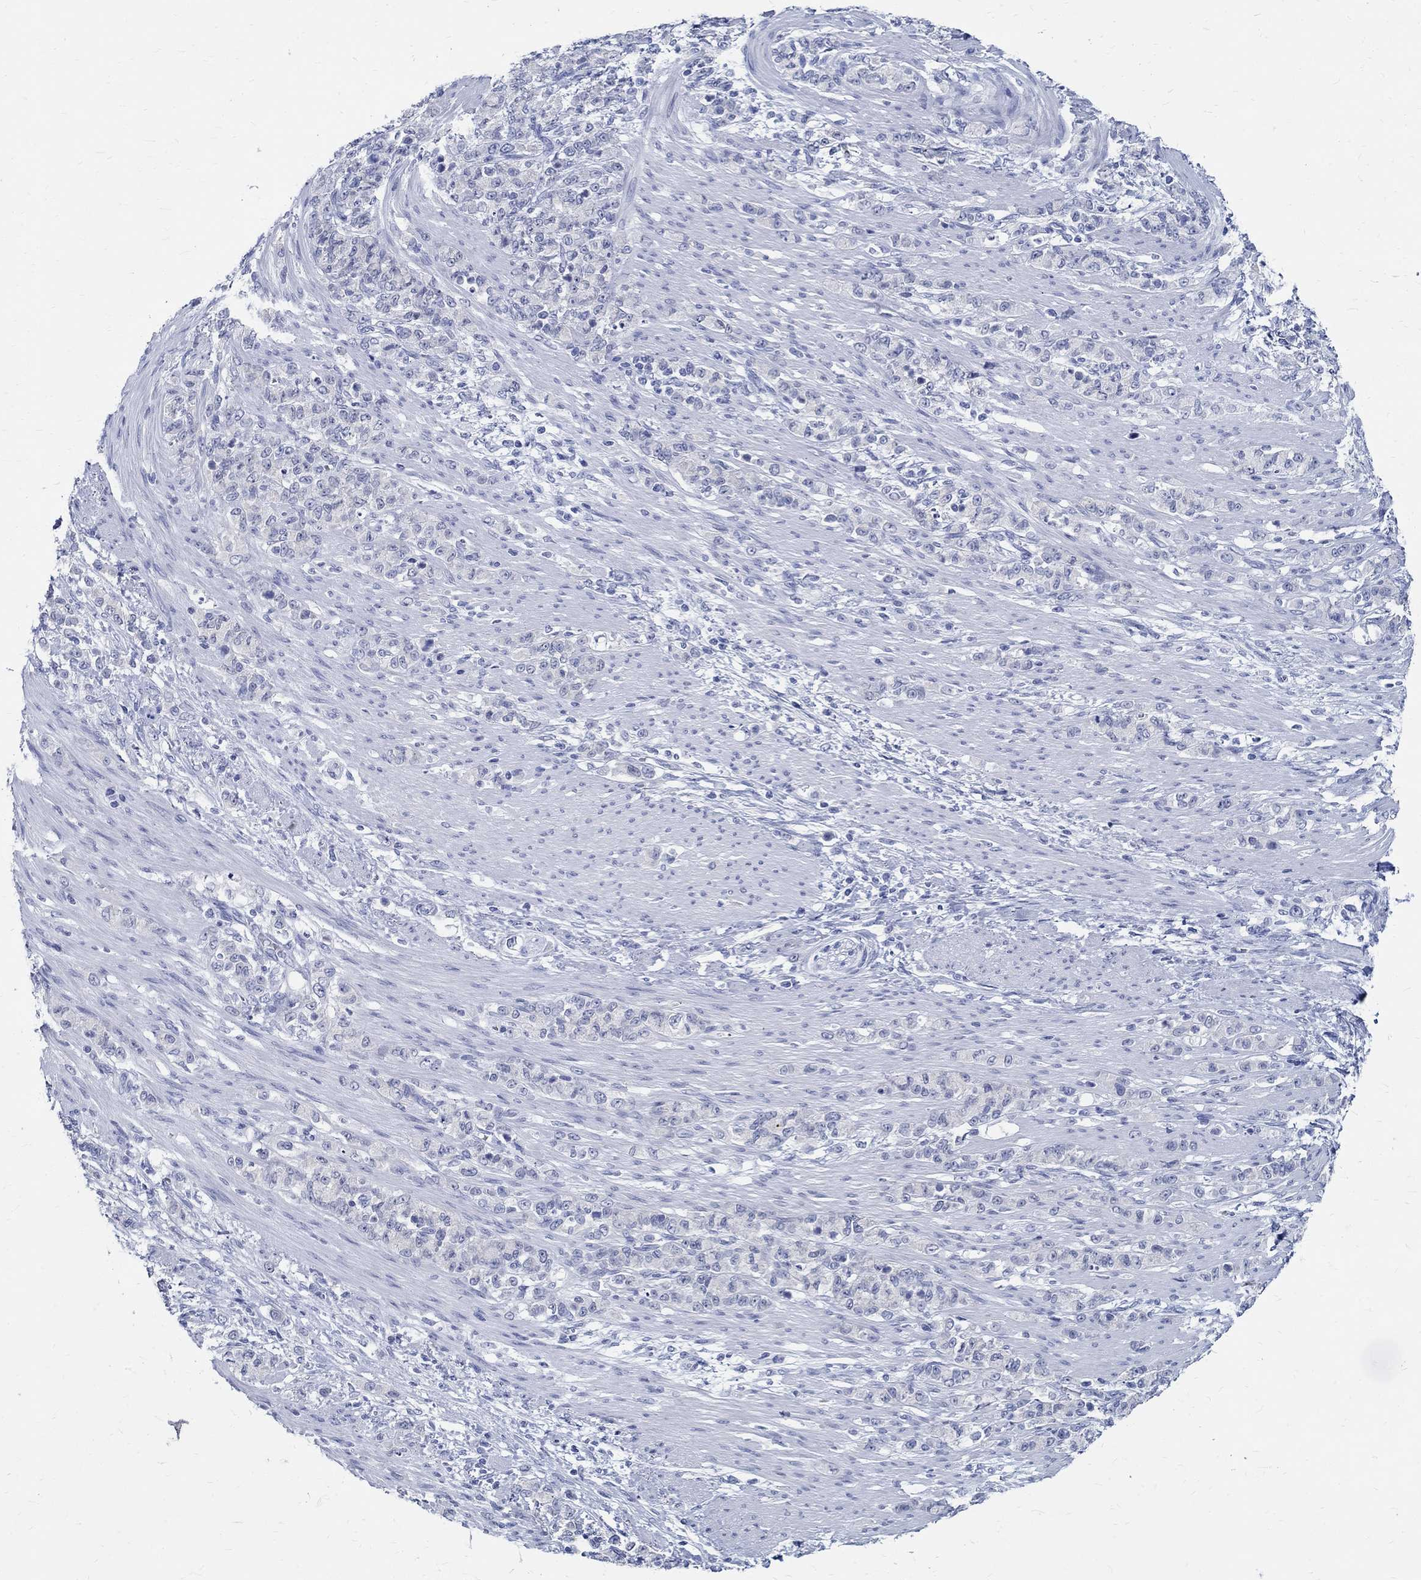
{"staining": {"intensity": "negative", "quantity": "none", "location": "none"}, "tissue": "stomach cancer", "cell_type": "Tumor cells", "image_type": "cancer", "snomed": [{"axis": "morphology", "description": "Normal tissue, NOS"}, {"axis": "morphology", "description": "Adenocarcinoma, NOS"}, {"axis": "topography", "description": "Stomach"}], "caption": "Immunohistochemistry micrograph of human adenocarcinoma (stomach) stained for a protein (brown), which demonstrates no positivity in tumor cells. (Stains: DAB IHC with hematoxylin counter stain, Microscopy: brightfield microscopy at high magnification).", "gene": "BSPRY", "patient": {"sex": "female", "age": 79}}